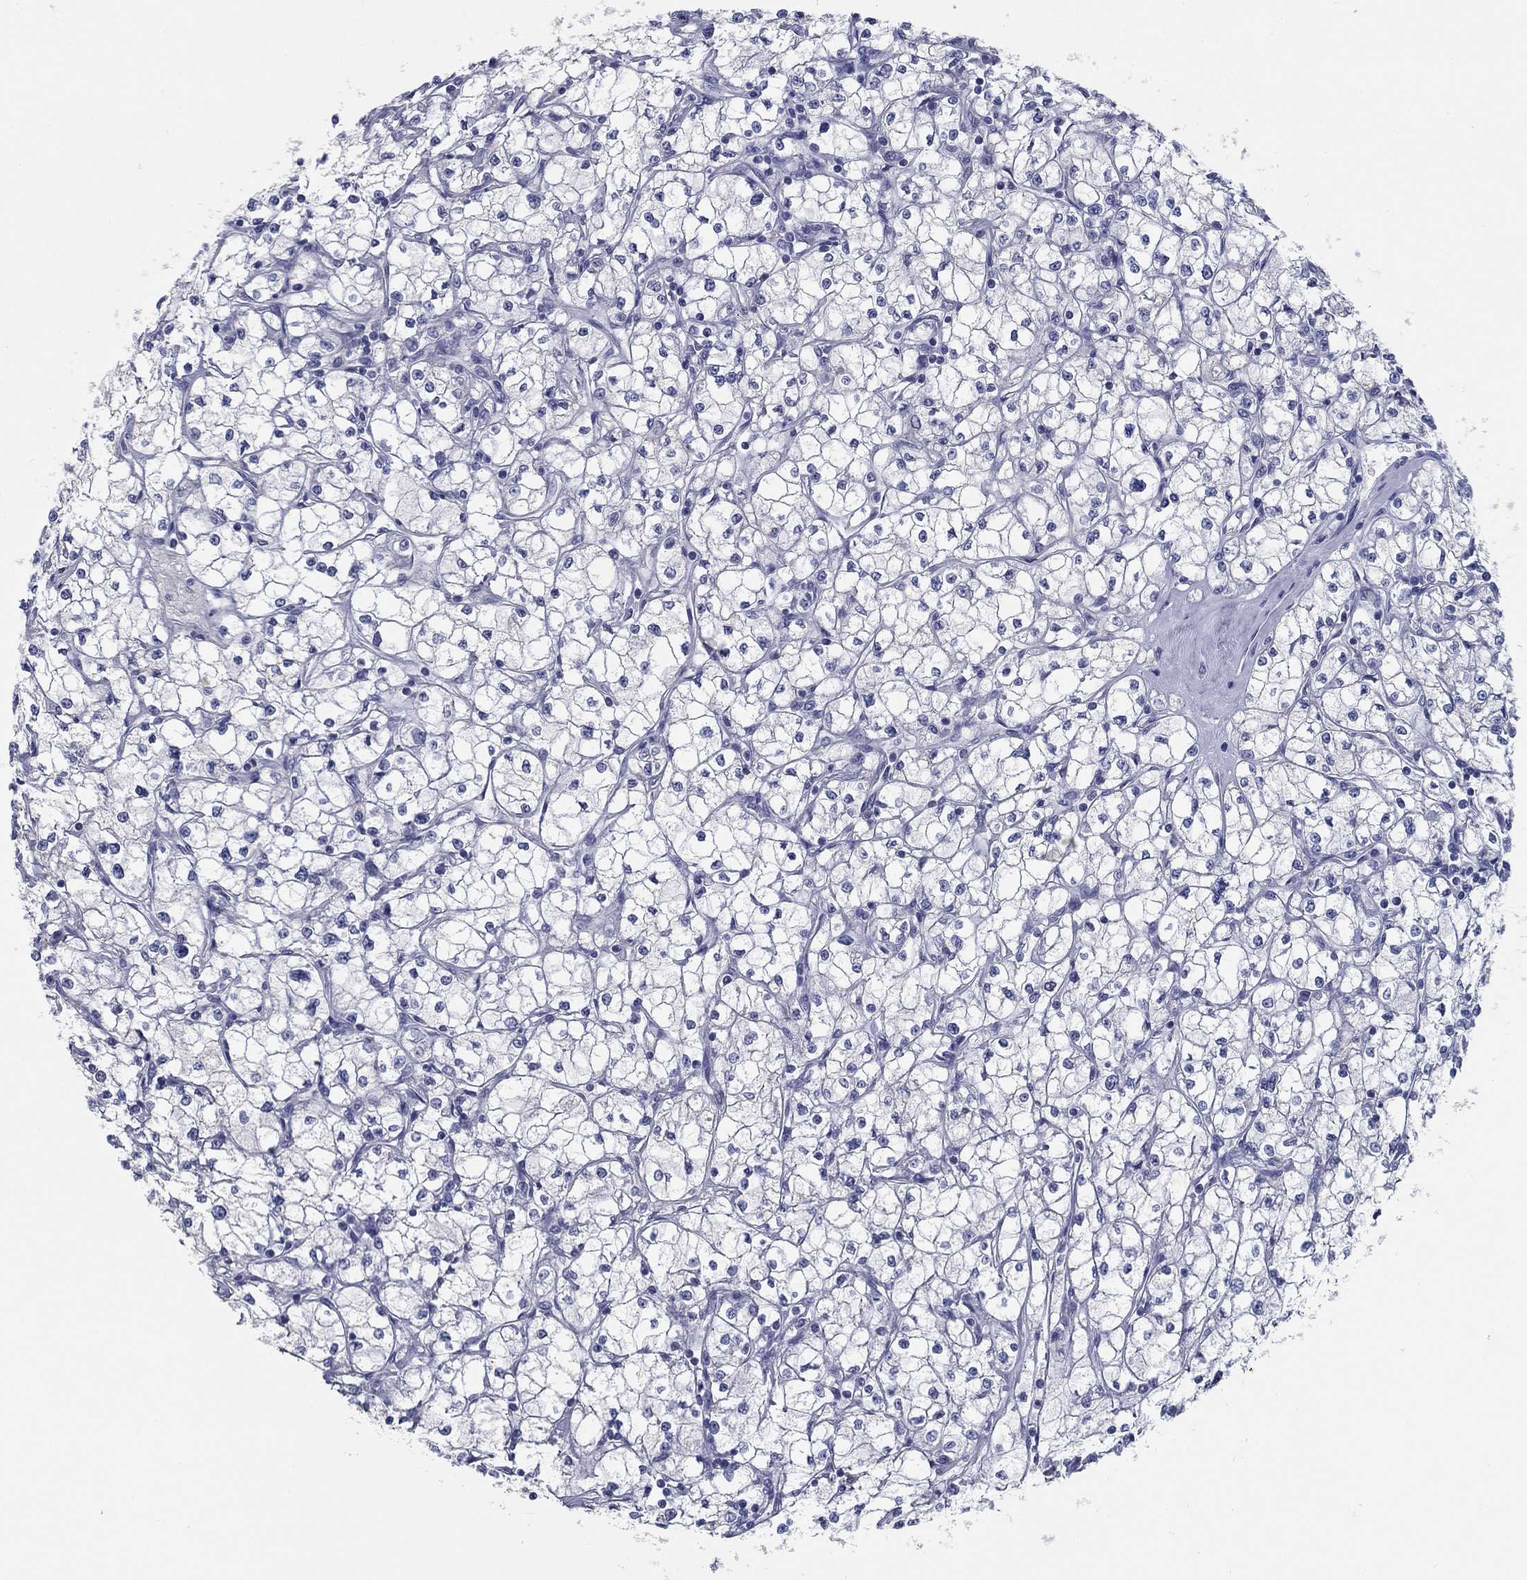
{"staining": {"intensity": "negative", "quantity": "none", "location": "none"}, "tissue": "renal cancer", "cell_type": "Tumor cells", "image_type": "cancer", "snomed": [{"axis": "morphology", "description": "Adenocarcinoma, NOS"}, {"axis": "topography", "description": "Kidney"}], "caption": "A high-resolution micrograph shows IHC staining of adenocarcinoma (renal), which exhibits no significant expression in tumor cells. The staining was performed using DAB to visualize the protein expression in brown, while the nuclei were stained in blue with hematoxylin (Magnification: 20x).", "gene": "APOC3", "patient": {"sex": "male", "age": 67}}